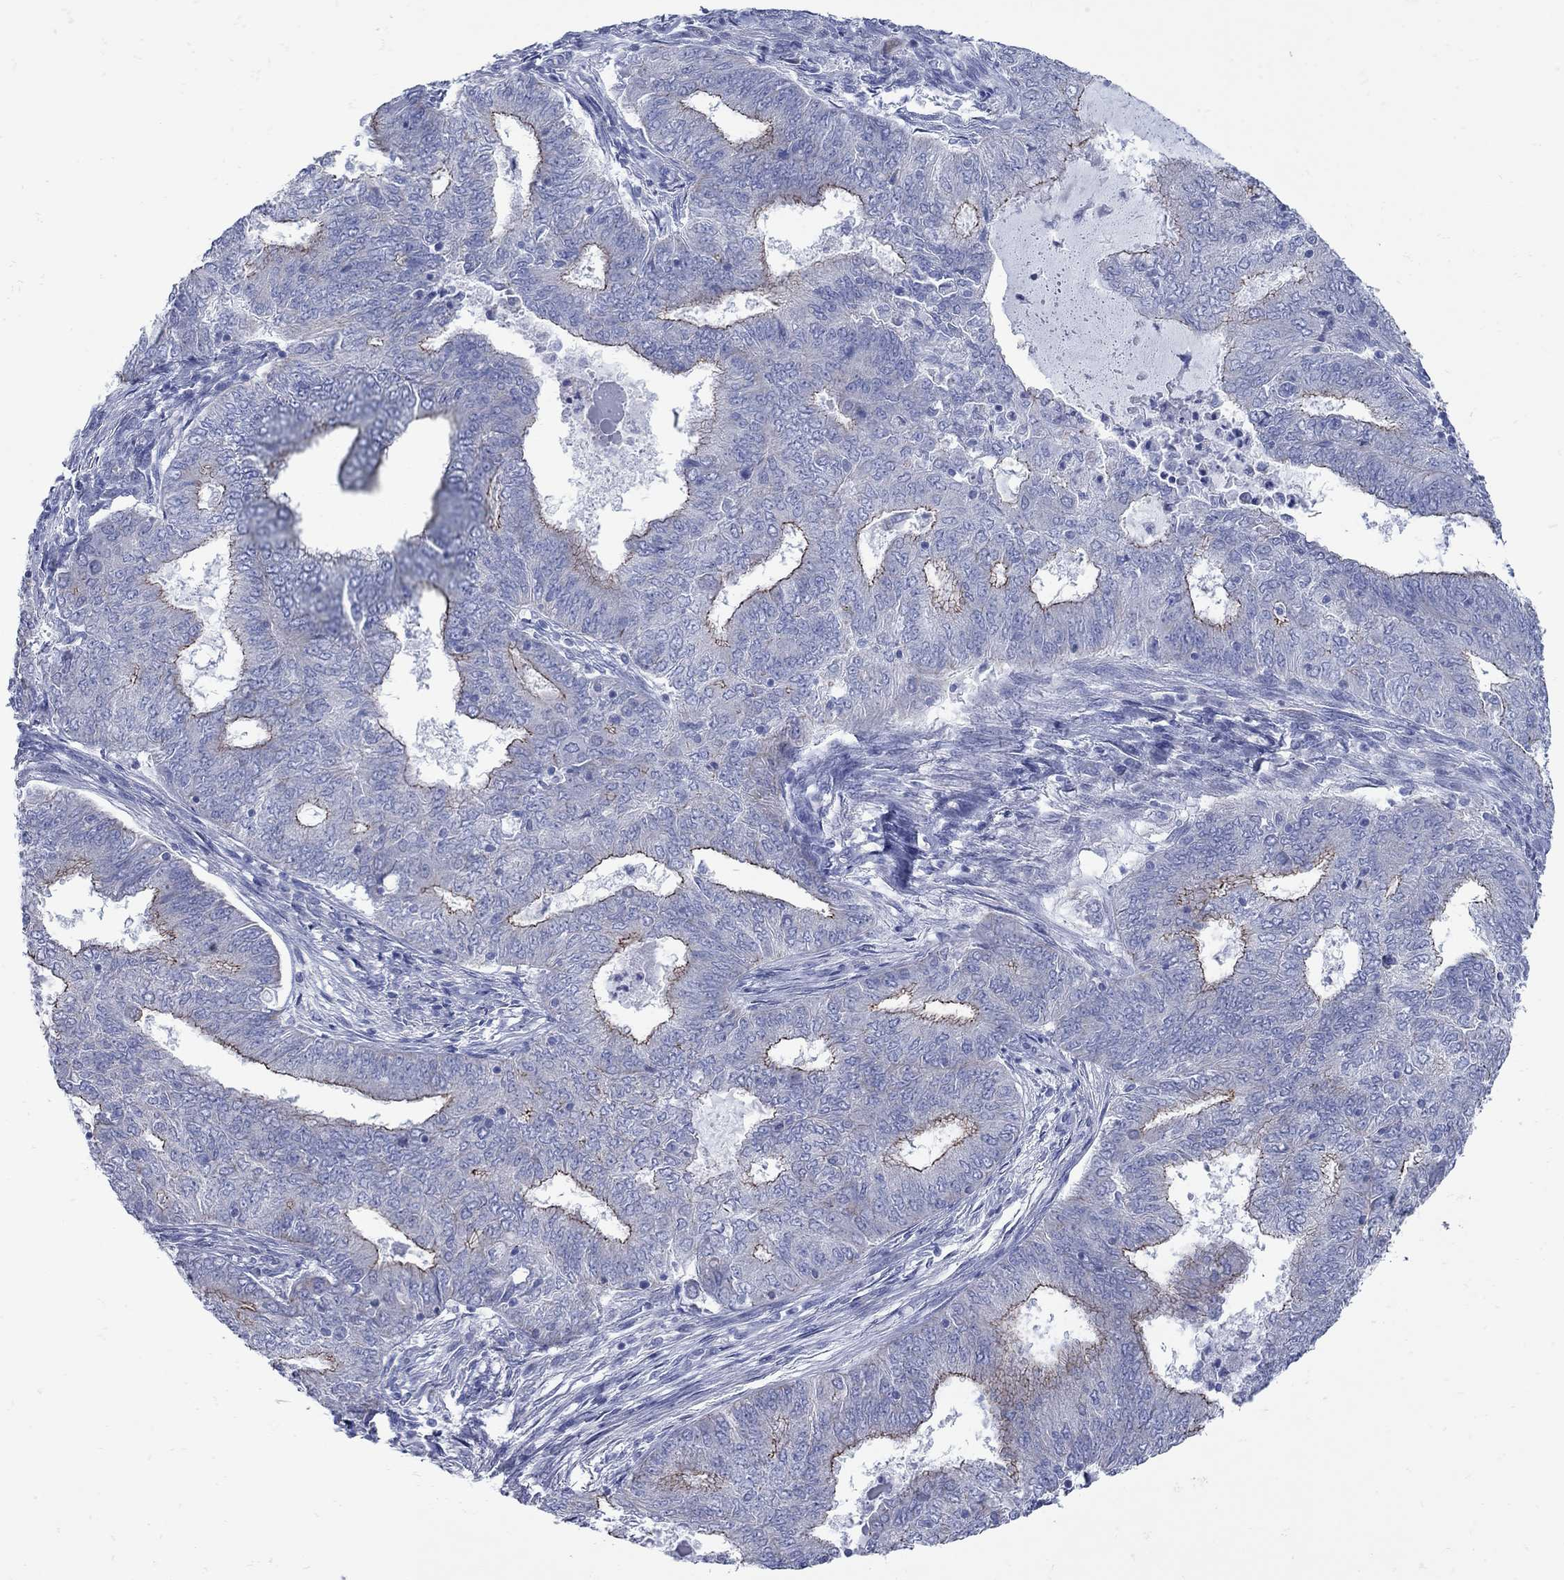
{"staining": {"intensity": "moderate", "quantity": "25%-75%", "location": "cytoplasmic/membranous"}, "tissue": "endometrial cancer", "cell_type": "Tumor cells", "image_type": "cancer", "snomed": [{"axis": "morphology", "description": "Adenocarcinoma, NOS"}, {"axis": "topography", "description": "Endometrium"}], "caption": "Human endometrial cancer stained with a brown dye reveals moderate cytoplasmic/membranous positive positivity in approximately 25%-75% of tumor cells.", "gene": "PDZD3", "patient": {"sex": "female", "age": 62}}